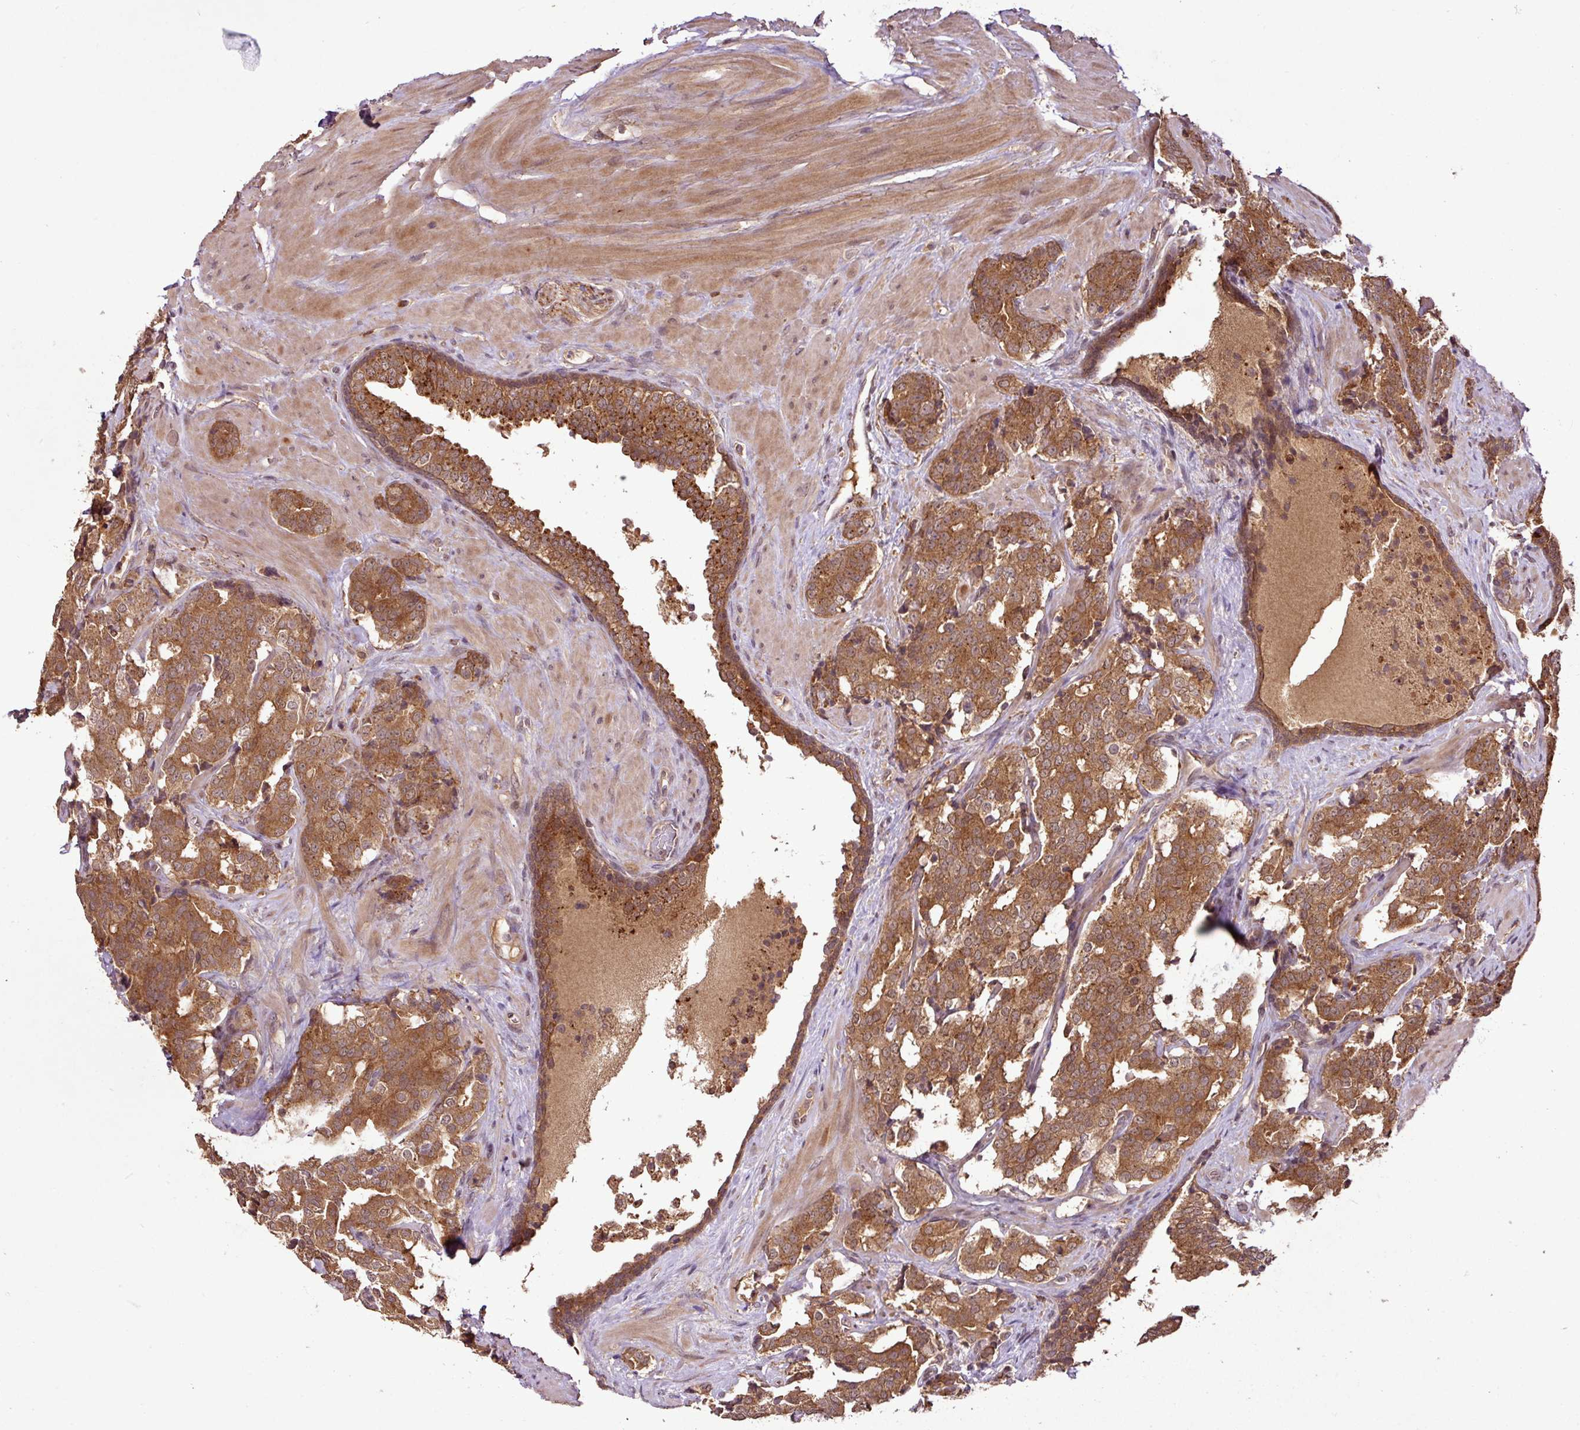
{"staining": {"intensity": "strong", "quantity": ">75%", "location": "cytoplasmic/membranous,nuclear"}, "tissue": "prostate cancer", "cell_type": "Tumor cells", "image_type": "cancer", "snomed": [{"axis": "morphology", "description": "Adenocarcinoma, High grade"}, {"axis": "topography", "description": "Prostate"}], "caption": "High-magnification brightfield microscopy of prostate high-grade adenocarcinoma stained with DAB (brown) and counterstained with hematoxylin (blue). tumor cells exhibit strong cytoplasmic/membranous and nuclear expression is identified in approximately>75% of cells. The protein is shown in brown color, while the nuclei are stained blue.", "gene": "FAIM", "patient": {"sex": "male", "age": 63}}